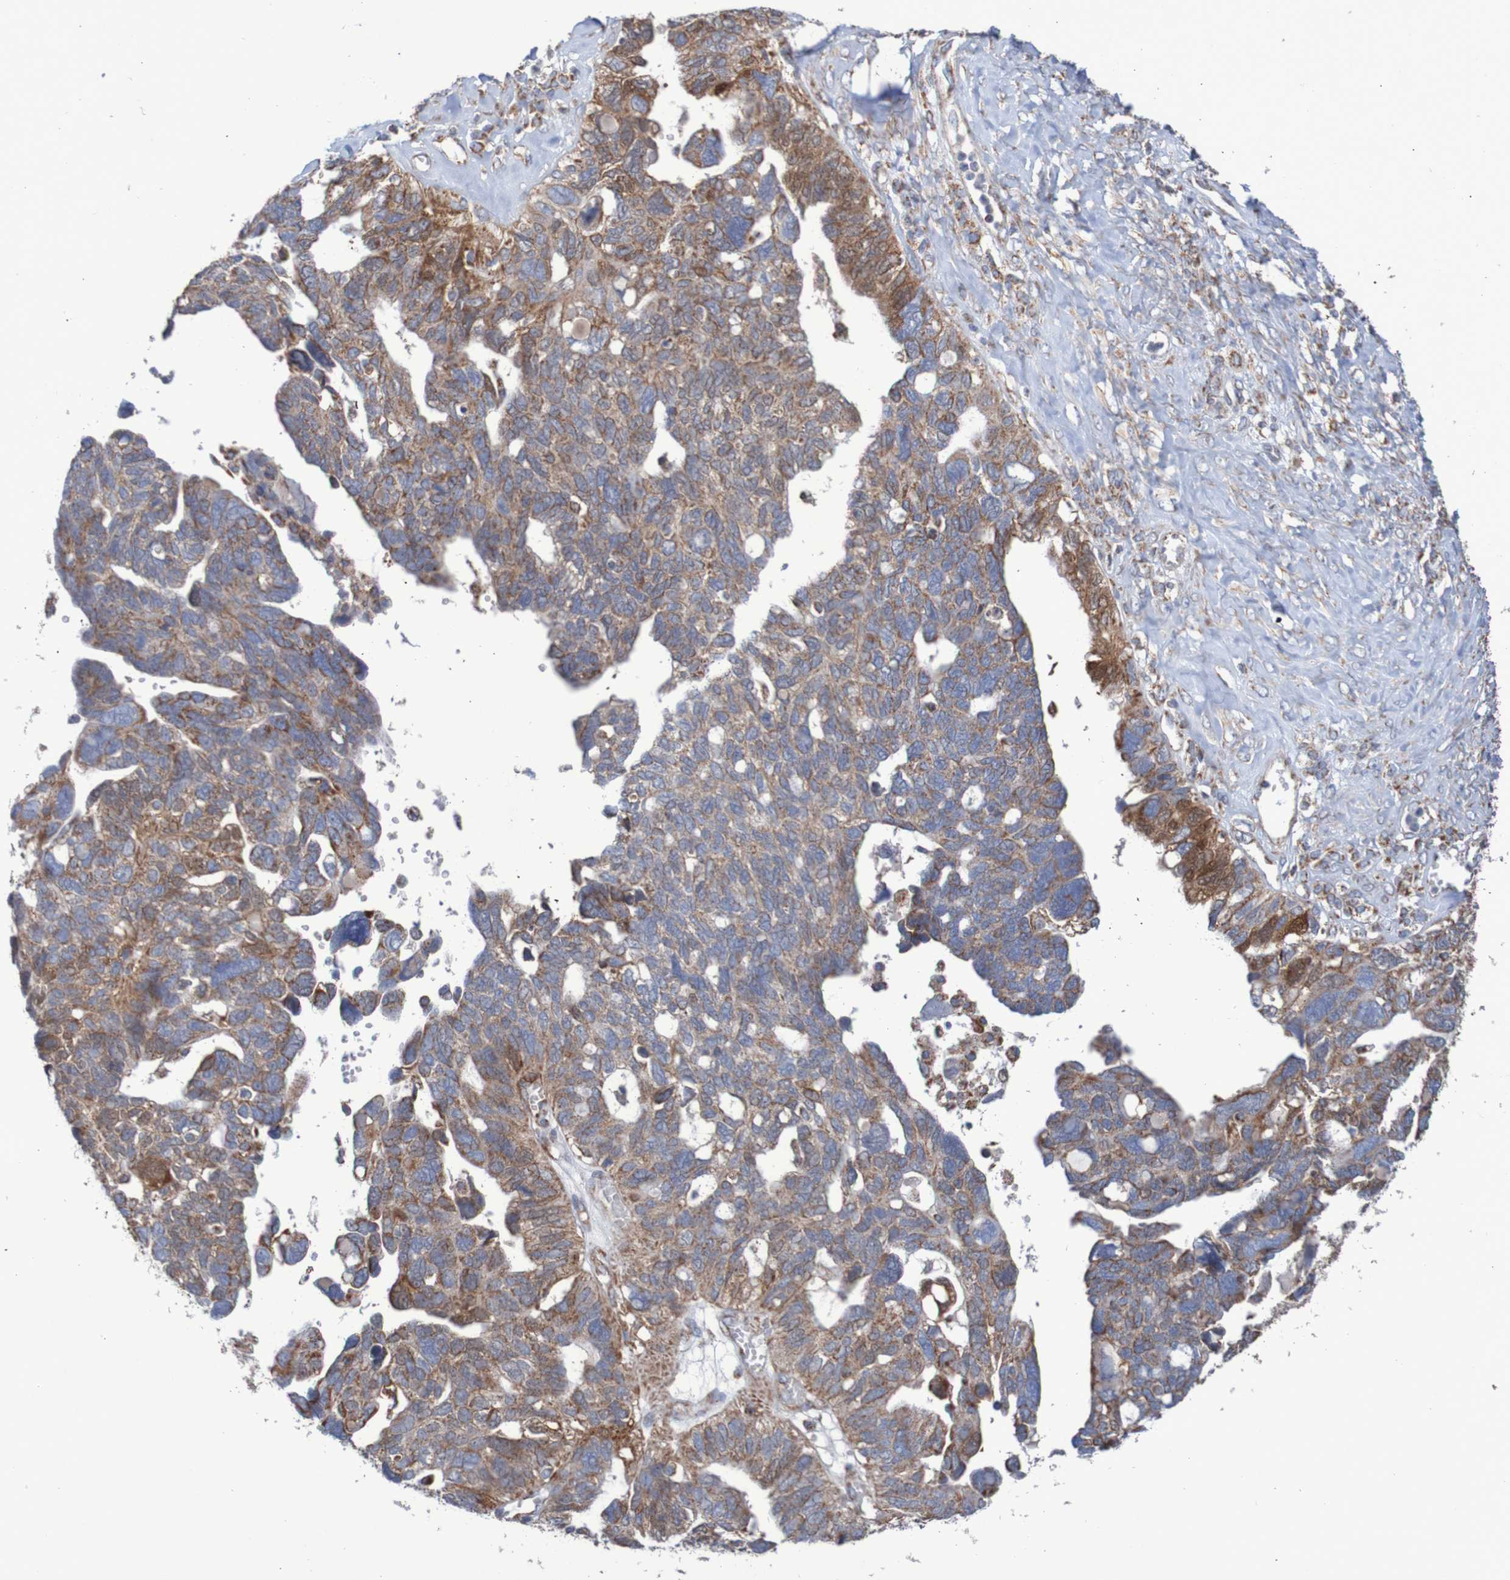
{"staining": {"intensity": "moderate", "quantity": ">75%", "location": "cytoplasmic/membranous"}, "tissue": "ovarian cancer", "cell_type": "Tumor cells", "image_type": "cancer", "snomed": [{"axis": "morphology", "description": "Cystadenocarcinoma, serous, NOS"}, {"axis": "topography", "description": "Ovary"}], "caption": "Brown immunohistochemical staining in human ovarian cancer displays moderate cytoplasmic/membranous positivity in about >75% of tumor cells. (brown staining indicates protein expression, while blue staining denotes nuclei).", "gene": "MMEL1", "patient": {"sex": "female", "age": 79}}